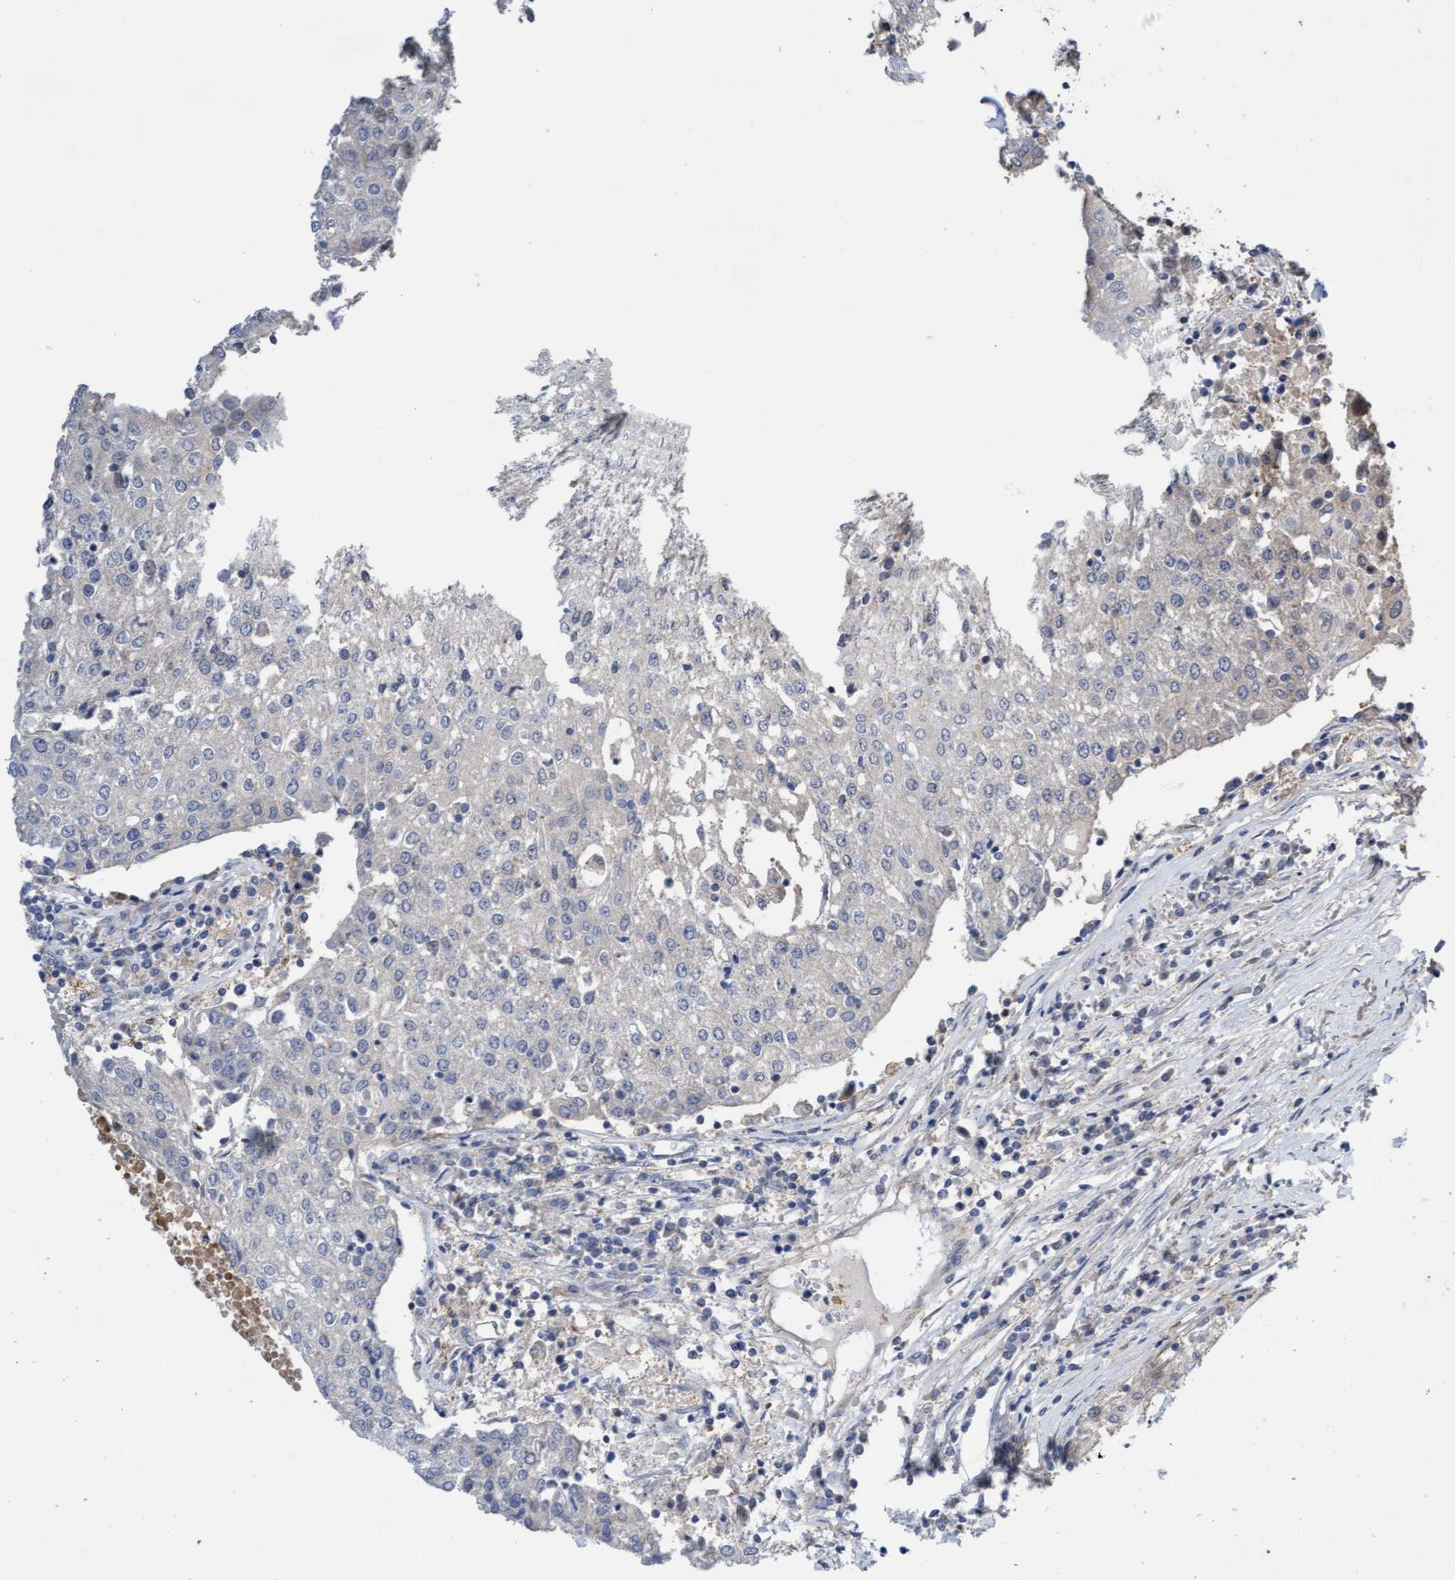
{"staining": {"intensity": "negative", "quantity": "none", "location": "none"}, "tissue": "urothelial cancer", "cell_type": "Tumor cells", "image_type": "cancer", "snomed": [{"axis": "morphology", "description": "Urothelial carcinoma, High grade"}, {"axis": "topography", "description": "Urinary bladder"}], "caption": "The immunohistochemistry micrograph has no significant staining in tumor cells of urothelial cancer tissue.", "gene": "ITFG1", "patient": {"sex": "female", "age": 85}}